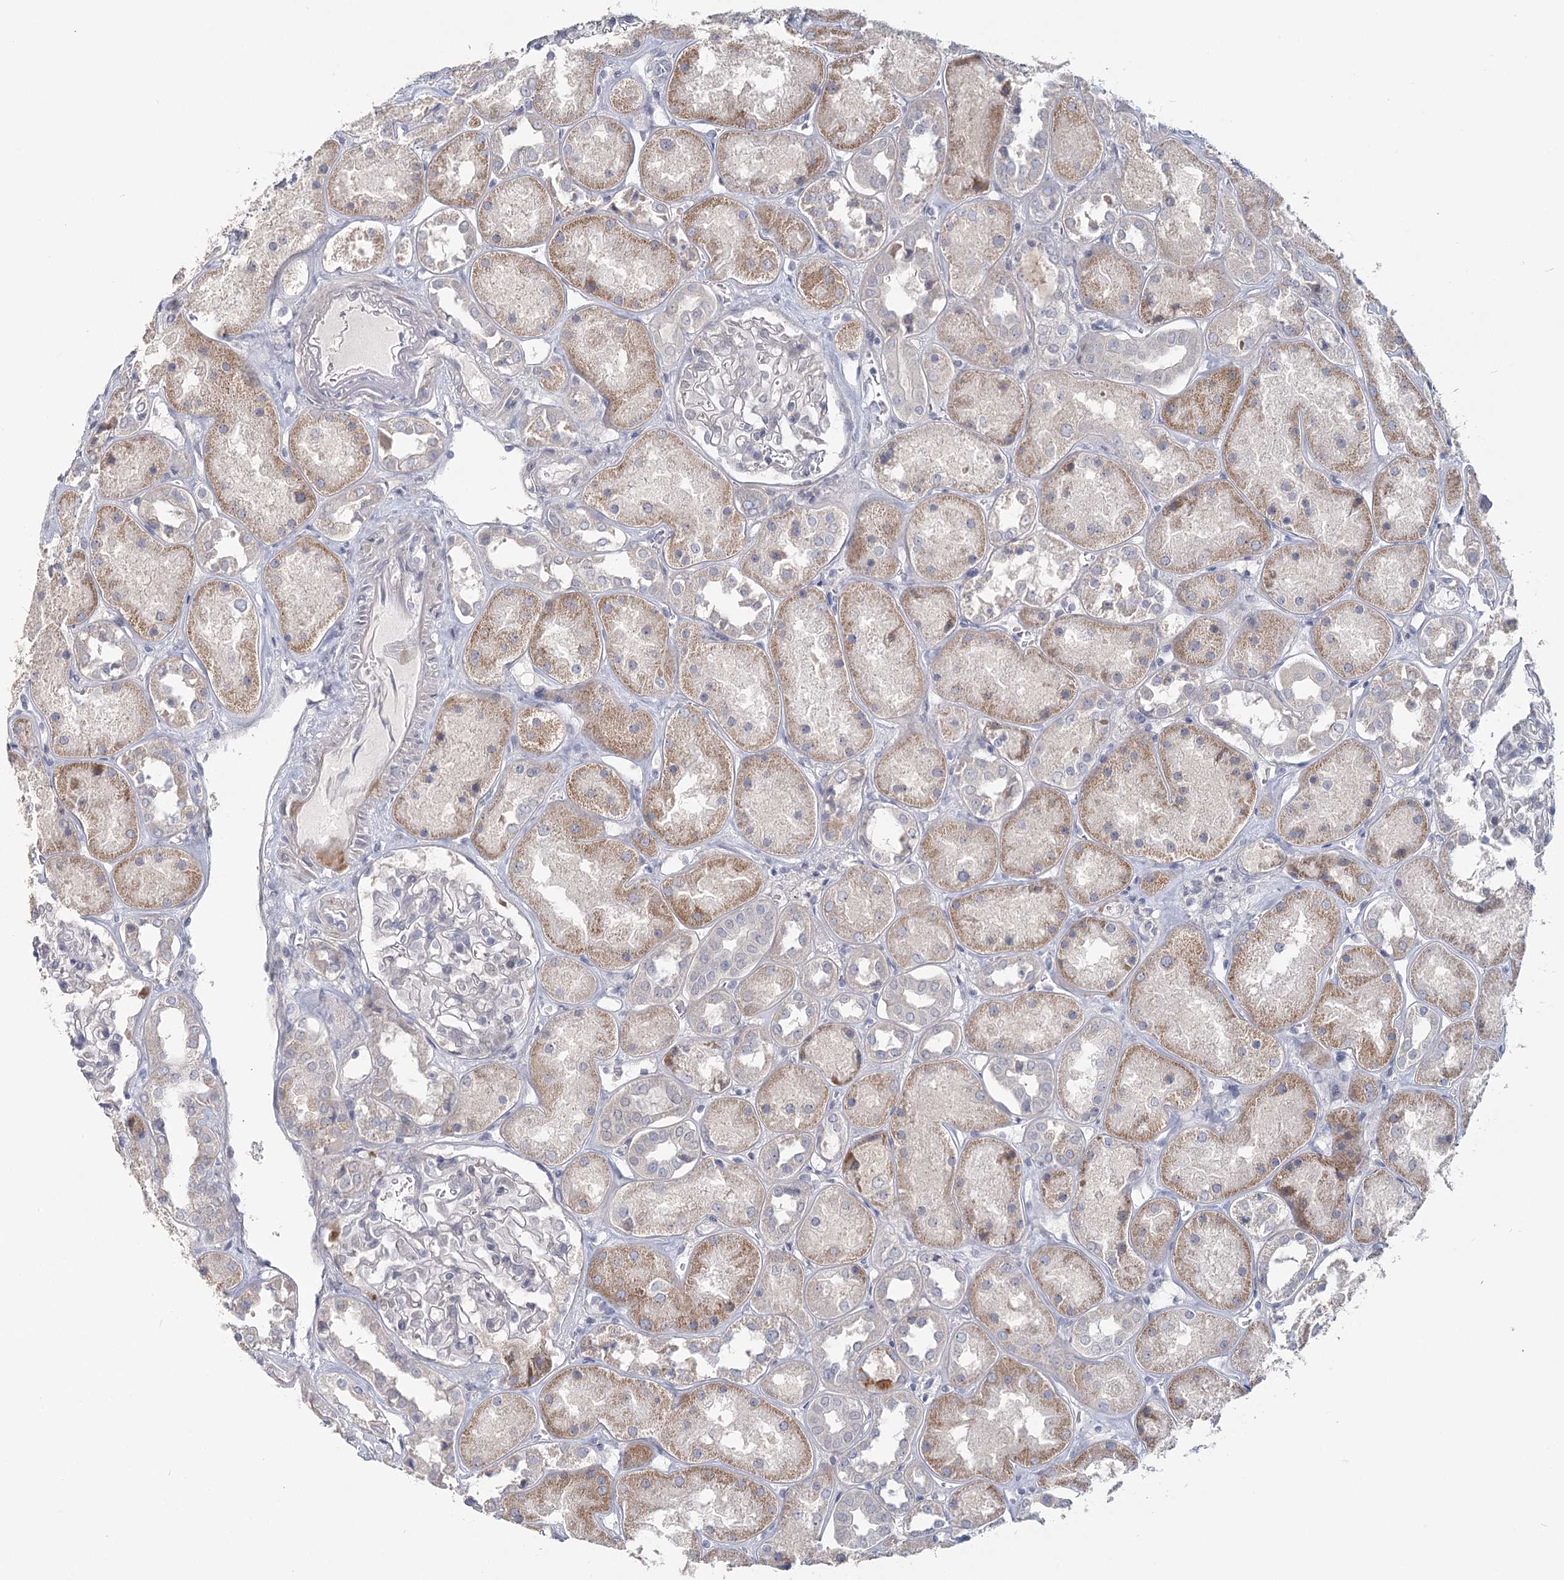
{"staining": {"intensity": "negative", "quantity": "none", "location": "none"}, "tissue": "kidney", "cell_type": "Cells in glomeruli", "image_type": "normal", "snomed": [{"axis": "morphology", "description": "Normal tissue, NOS"}, {"axis": "topography", "description": "Kidney"}], "caption": "Cells in glomeruli show no significant expression in normal kidney. (DAB immunohistochemistry, high magnification).", "gene": "USP11", "patient": {"sex": "male", "age": 70}}